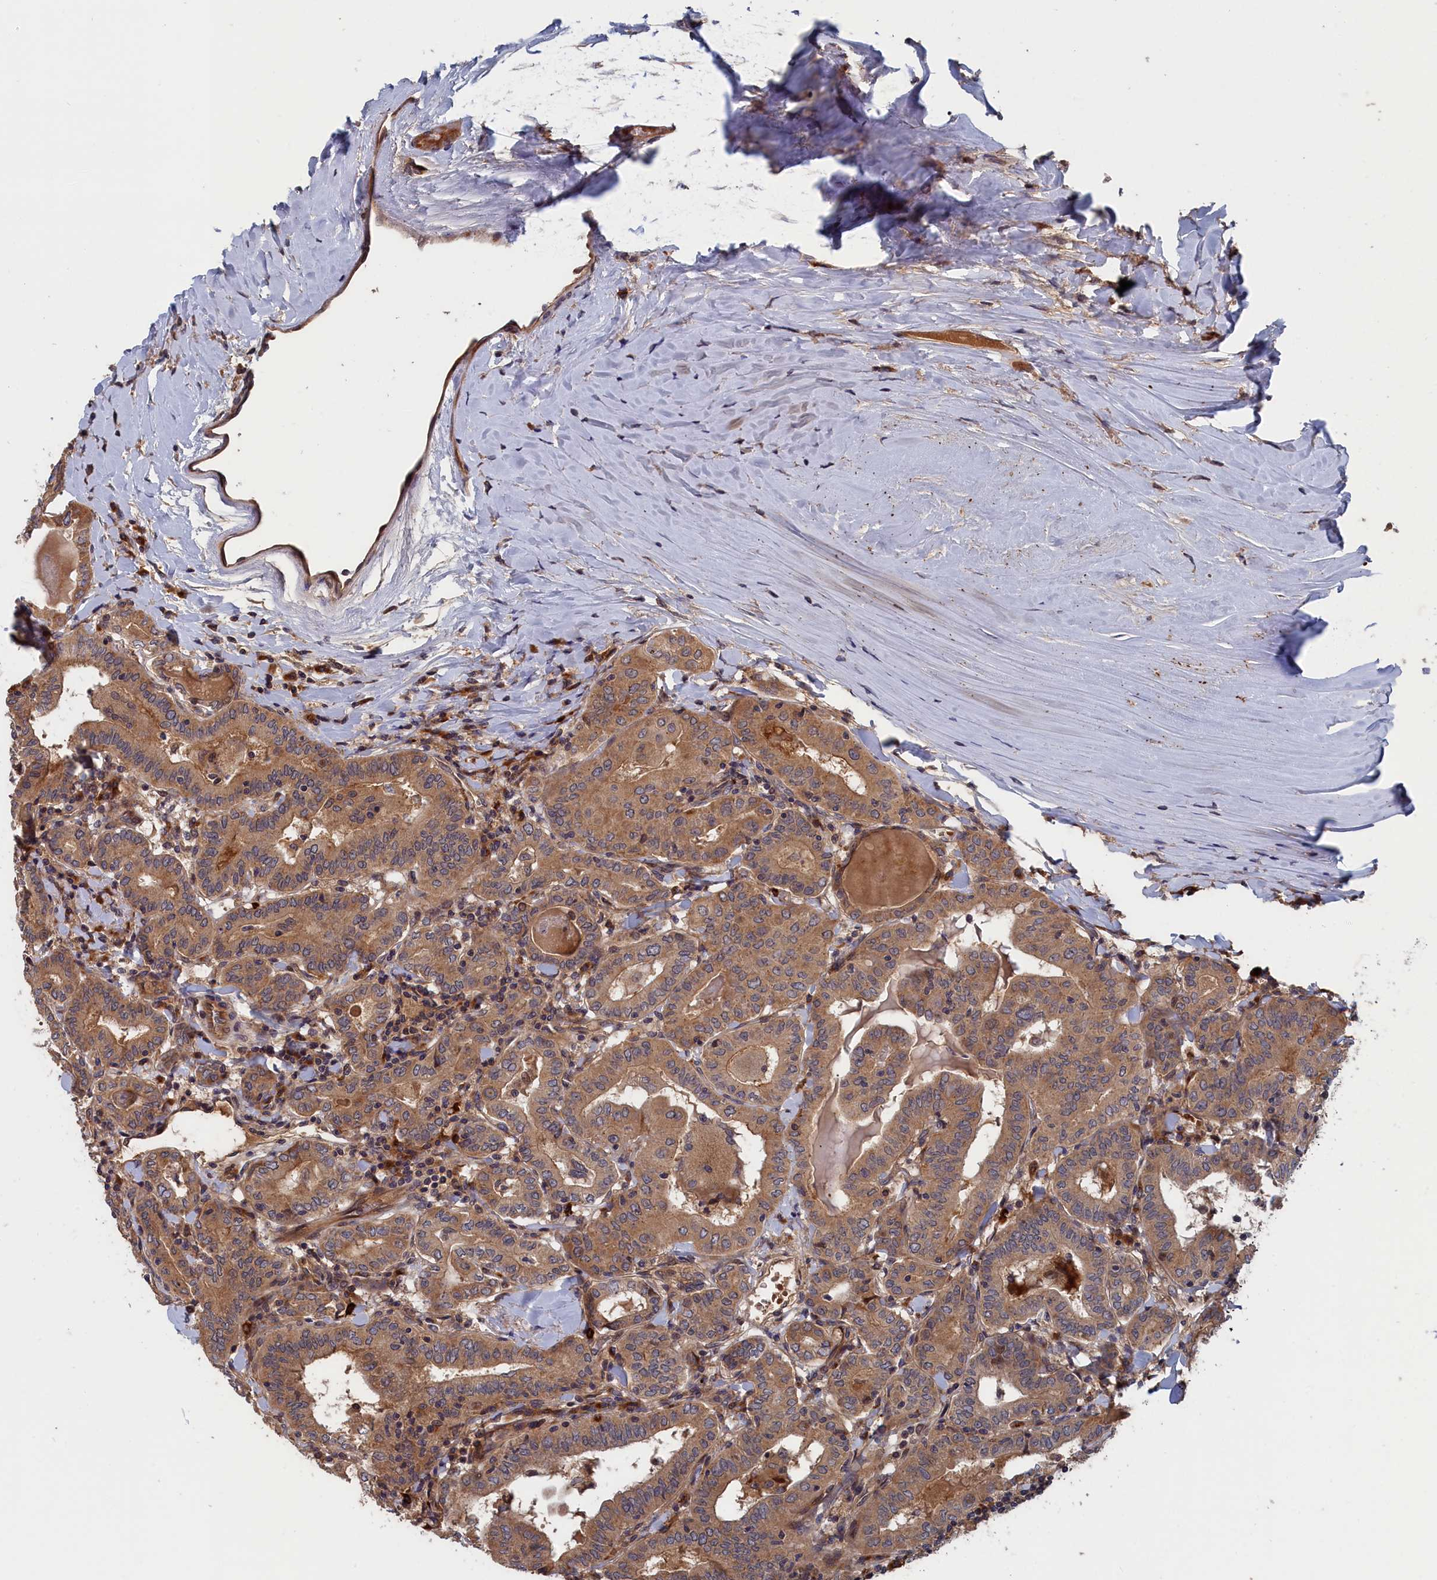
{"staining": {"intensity": "moderate", "quantity": ">75%", "location": "cytoplasmic/membranous,nuclear"}, "tissue": "thyroid cancer", "cell_type": "Tumor cells", "image_type": "cancer", "snomed": [{"axis": "morphology", "description": "Papillary adenocarcinoma, NOS"}, {"axis": "topography", "description": "Thyroid gland"}], "caption": "There is medium levels of moderate cytoplasmic/membranous and nuclear staining in tumor cells of papillary adenocarcinoma (thyroid), as demonstrated by immunohistochemical staining (brown color).", "gene": "TRAPPC2L", "patient": {"sex": "female", "age": 72}}